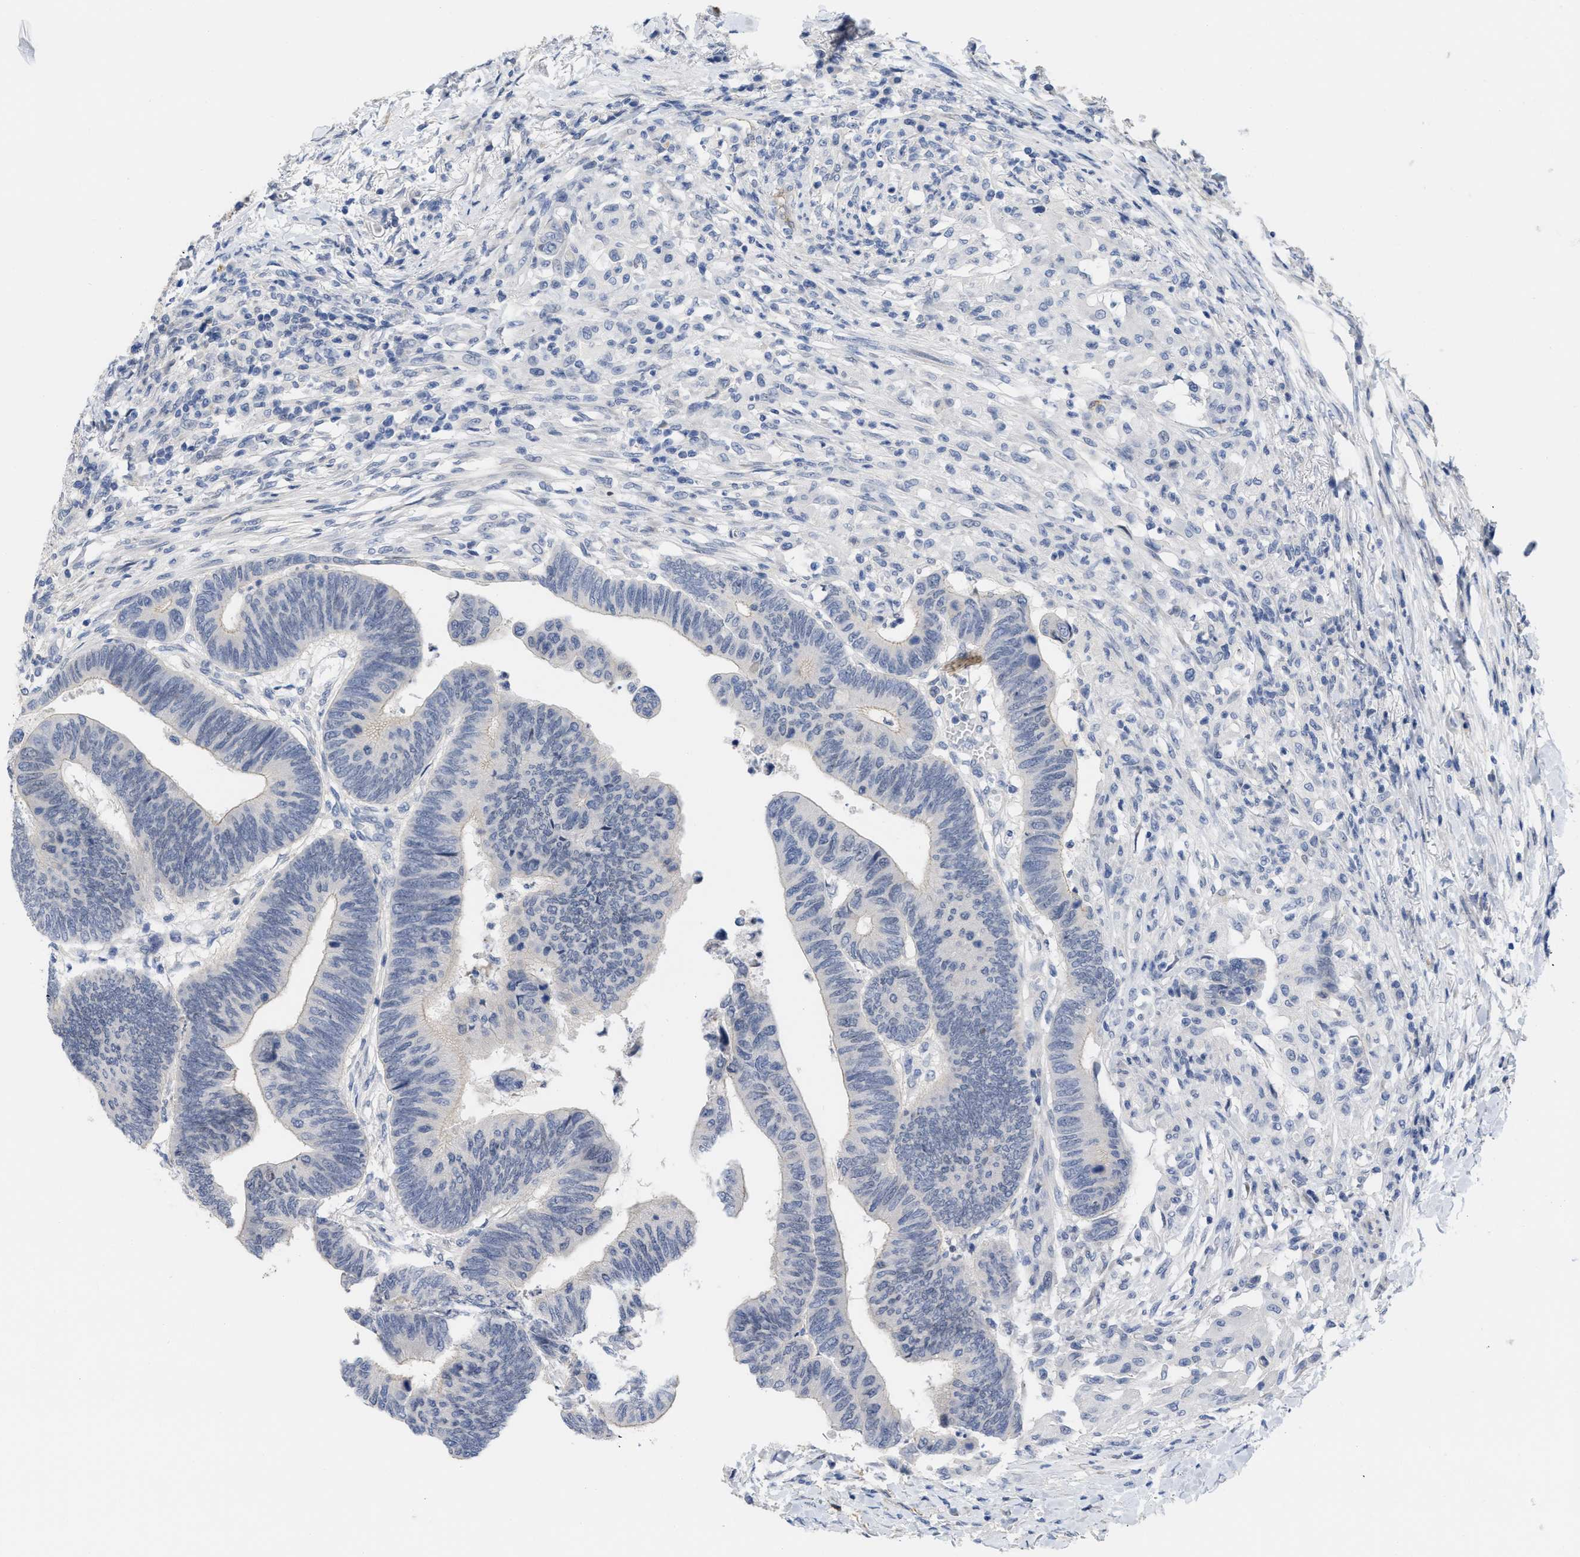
{"staining": {"intensity": "negative", "quantity": "none", "location": "none"}, "tissue": "colorectal cancer", "cell_type": "Tumor cells", "image_type": "cancer", "snomed": [{"axis": "morphology", "description": "Normal tissue, NOS"}, {"axis": "morphology", "description": "Adenocarcinoma, NOS"}, {"axis": "topography", "description": "Rectum"}, {"axis": "topography", "description": "Peripheral nerve tissue"}], "caption": "Micrograph shows no significant protein expression in tumor cells of colorectal adenocarcinoma.", "gene": "ACKR1", "patient": {"sex": "male", "age": 92}}